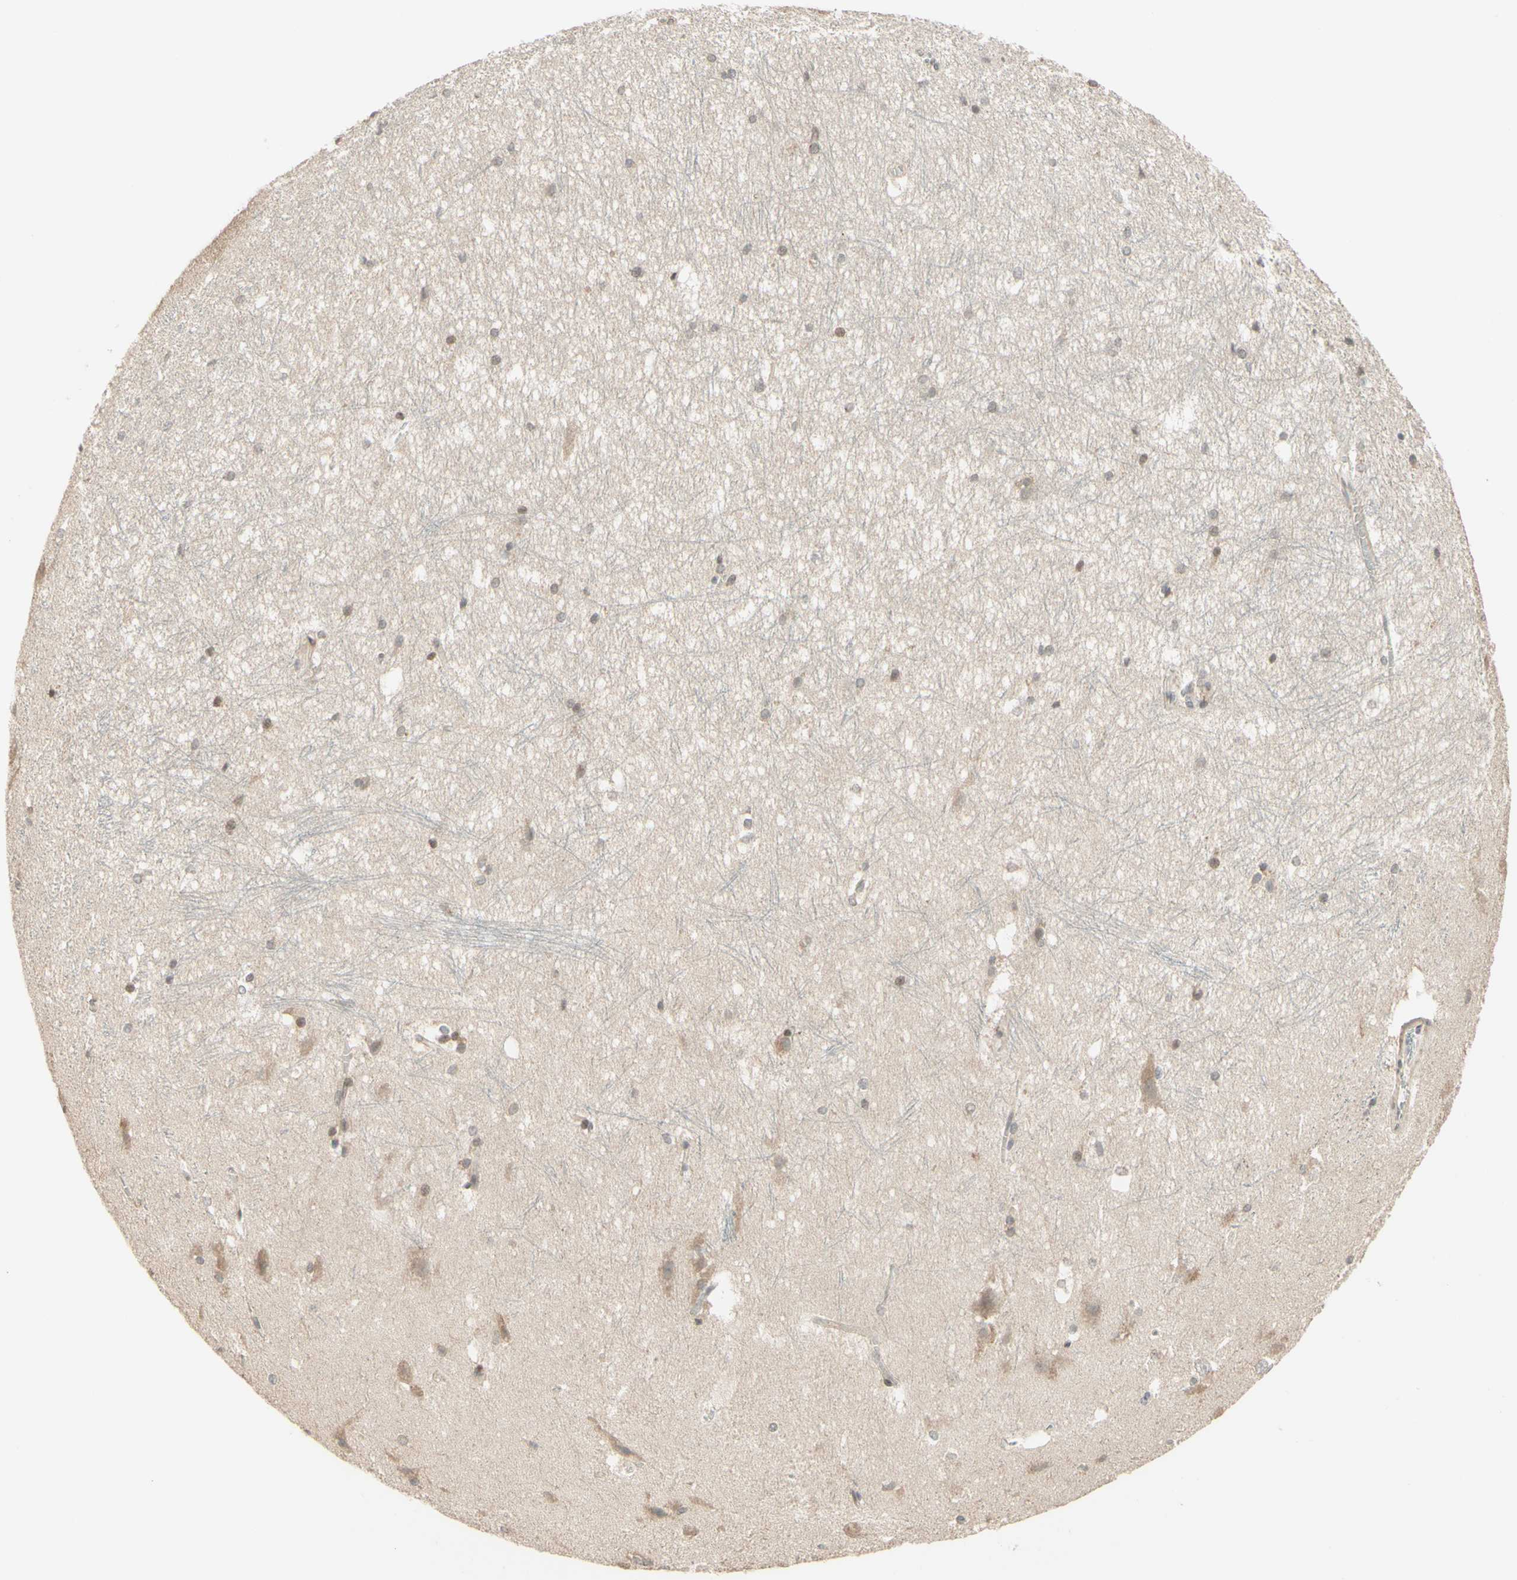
{"staining": {"intensity": "weak", "quantity": "<25%", "location": "cytoplasmic/membranous"}, "tissue": "hippocampus", "cell_type": "Glial cells", "image_type": "normal", "snomed": [{"axis": "morphology", "description": "Normal tissue, NOS"}, {"axis": "topography", "description": "Hippocampus"}], "caption": "An immunohistochemistry histopathology image of benign hippocampus is shown. There is no staining in glial cells of hippocampus. The staining is performed using DAB brown chromogen with nuclei counter-stained in using hematoxylin.", "gene": "ZW10", "patient": {"sex": "female", "age": 19}}